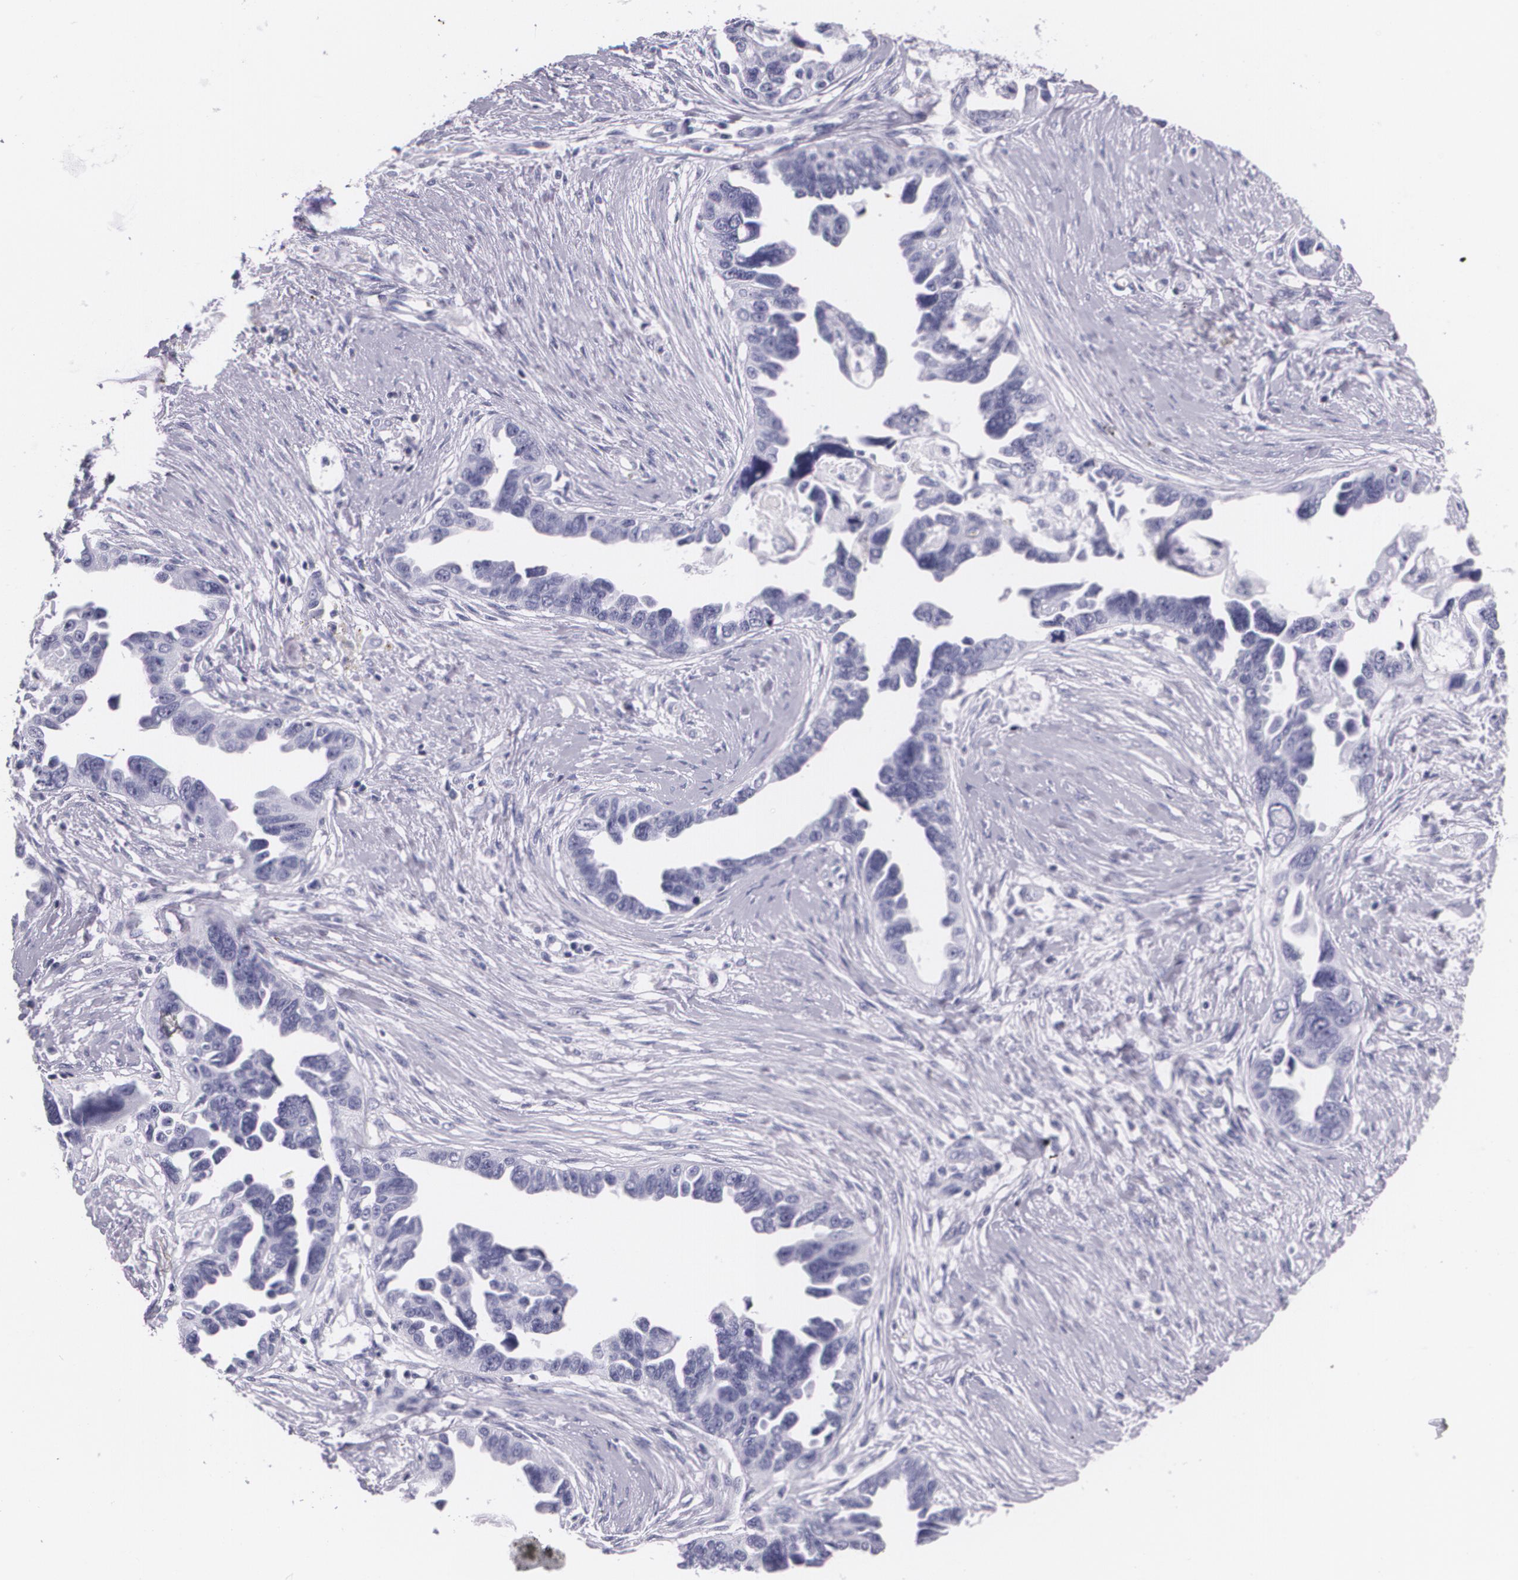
{"staining": {"intensity": "negative", "quantity": "none", "location": "none"}, "tissue": "ovarian cancer", "cell_type": "Tumor cells", "image_type": "cancer", "snomed": [{"axis": "morphology", "description": "Cystadenocarcinoma, serous, NOS"}, {"axis": "topography", "description": "Ovary"}], "caption": "The immunohistochemistry (IHC) image has no significant expression in tumor cells of ovarian cancer (serous cystadenocarcinoma) tissue. The staining is performed using DAB (3,3'-diaminobenzidine) brown chromogen with nuclei counter-stained in using hematoxylin.", "gene": "DLG4", "patient": {"sex": "female", "age": 63}}